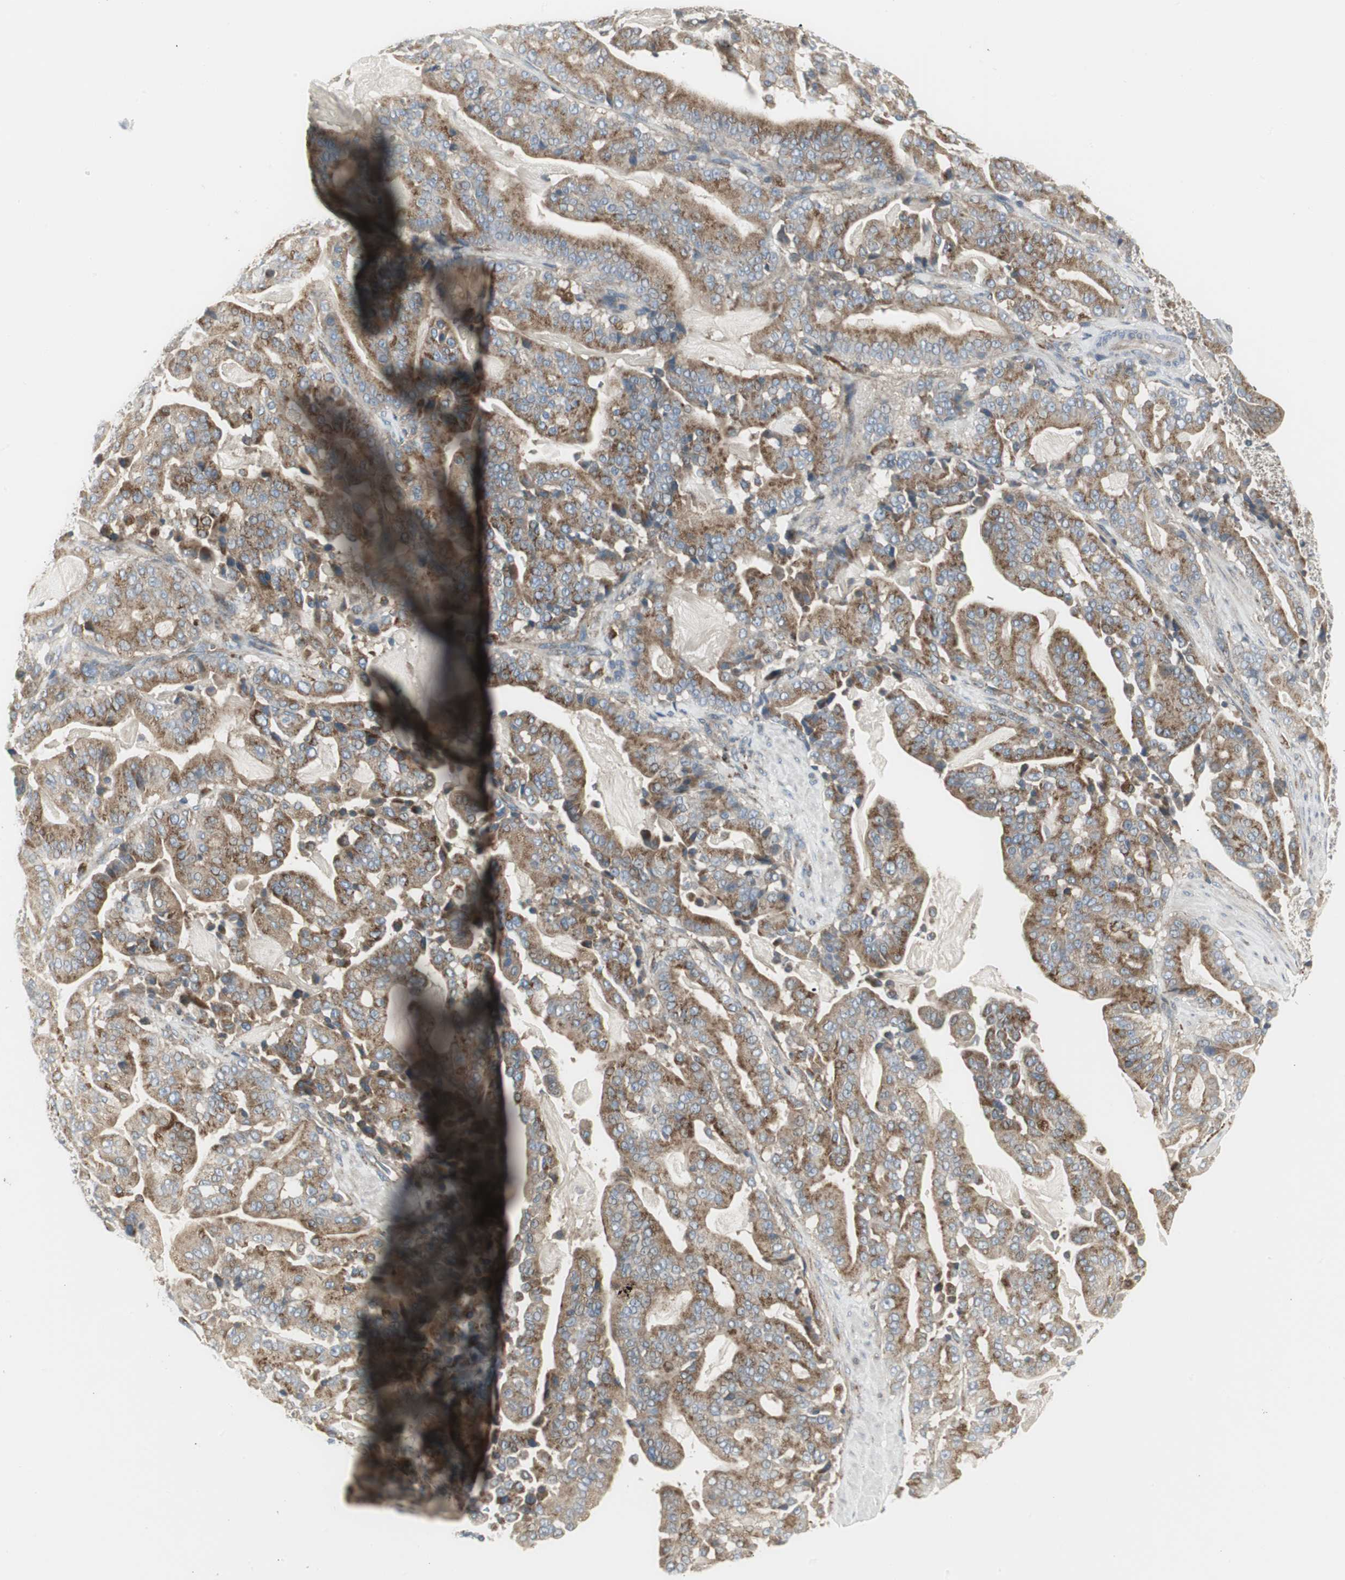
{"staining": {"intensity": "moderate", "quantity": ">75%", "location": "cytoplasmic/membranous"}, "tissue": "pancreatic cancer", "cell_type": "Tumor cells", "image_type": "cancer", "snomed": [{"axis": "morphology", "description": "Adenocarcinoma, NOS"}, {"axis": "topography", "description": "Pancreas"}], "caption": "A histopathology image showing moderate cytoplasmic/membranous staining in approximately >75% of tumor cells in pancreatic cancer (adenocarcinoma), as visualized by brown immunohistochemical staining.", "gene": "ATP6V1B2", "patient": {"sex": "male", "age": 63}}